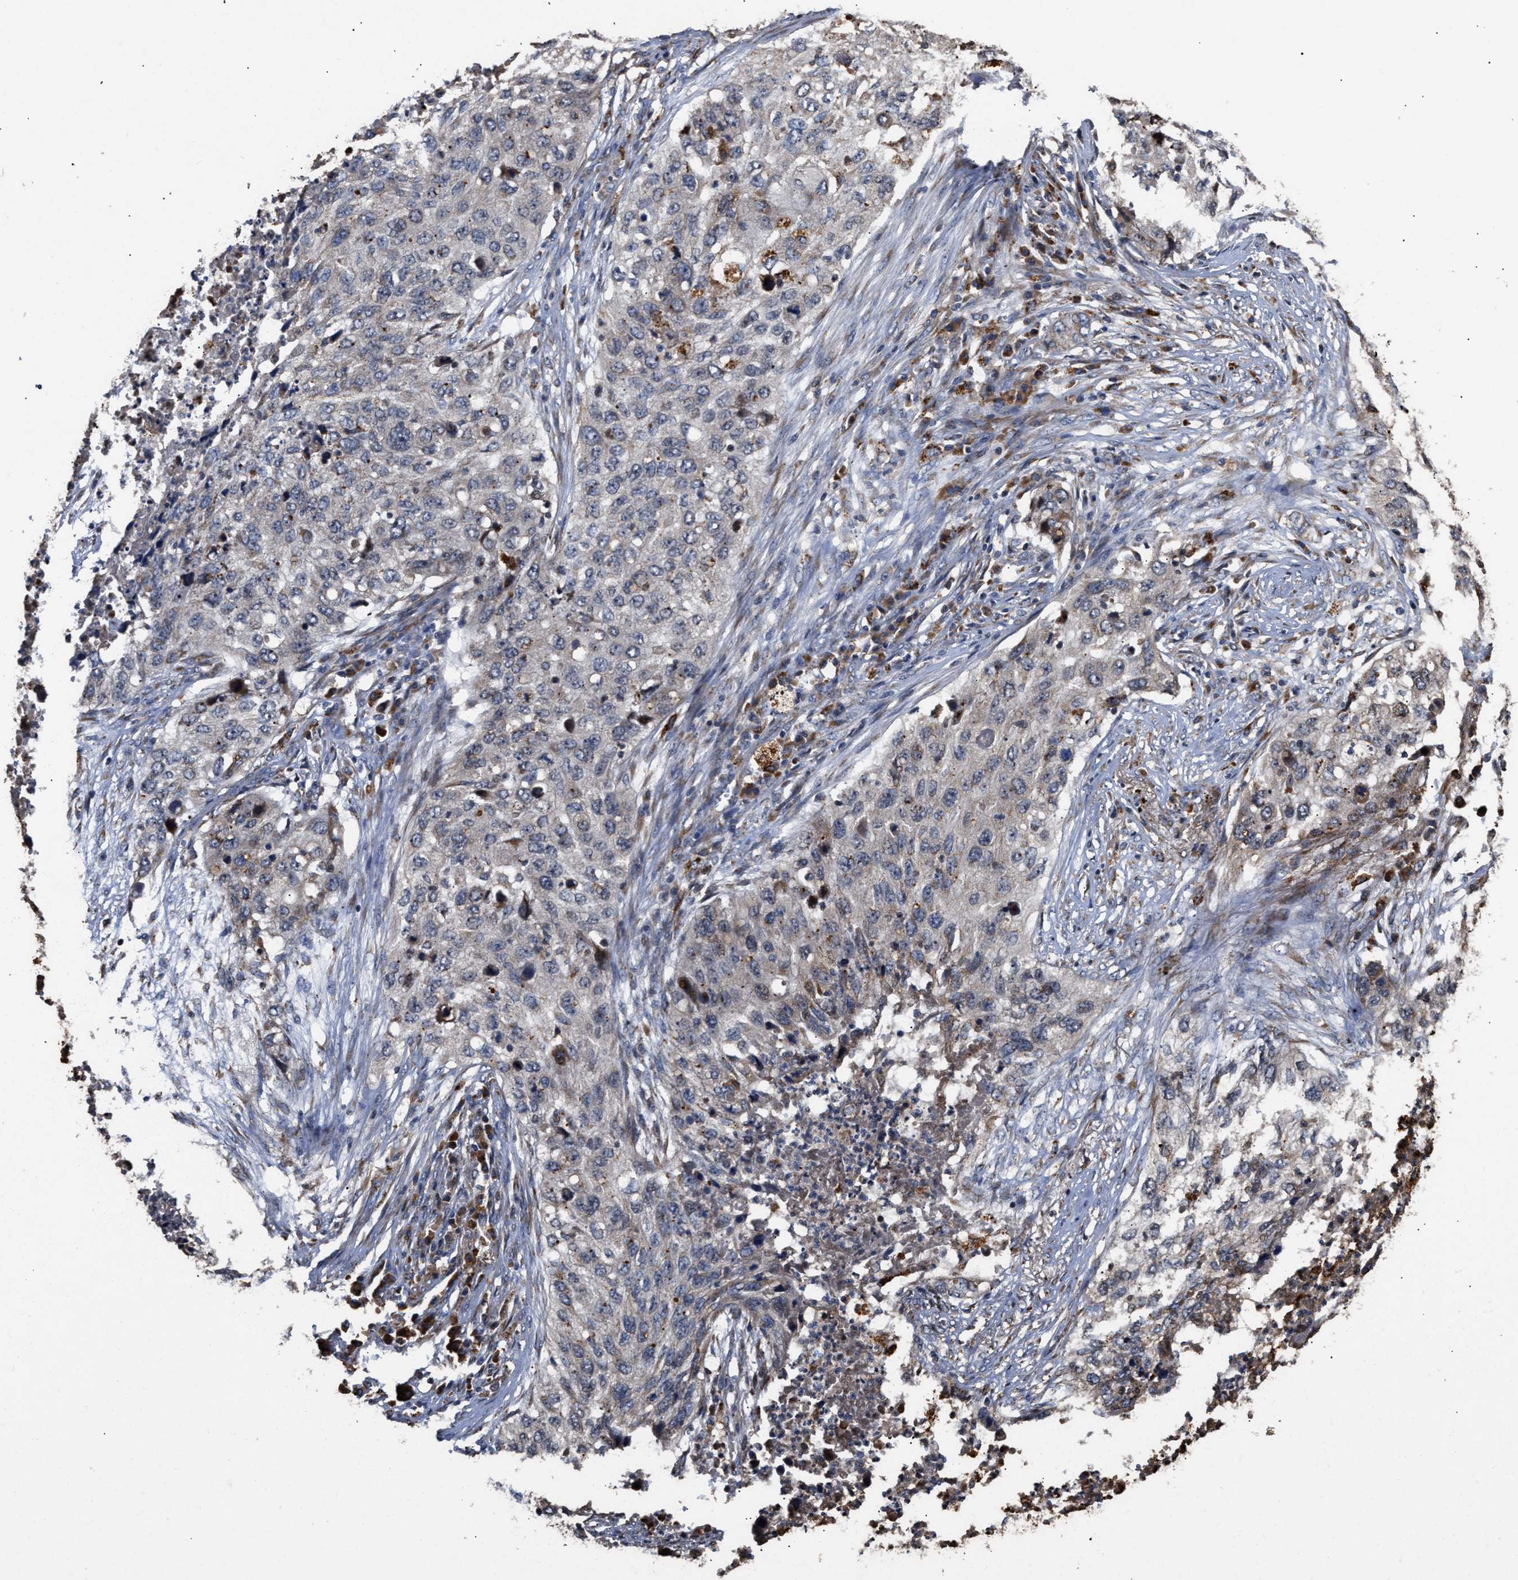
{"staining": {"intensity": "weak", "quantity": "25%-75%", "location": "cytoplasmic/membranous"}, "tissue": "lung cancer", "cell_type": "Tumor cells", "image_type": "cancer", "snomed": [{"axis": "morphology", "description": "Squamous cell carcinoma, NOS"}, {"axis": "topography", "description": "Lung"}], "caption": "Immunohistochemistry (IHC) (DAB) staining of squamous cell carcinoma (lung) exhibits weak cytoplasmic/membranous protein expression in about 25%-75% of tumor cells.", "gene": "GOSR1", "patient": {"sex": "female", "age": 63}}